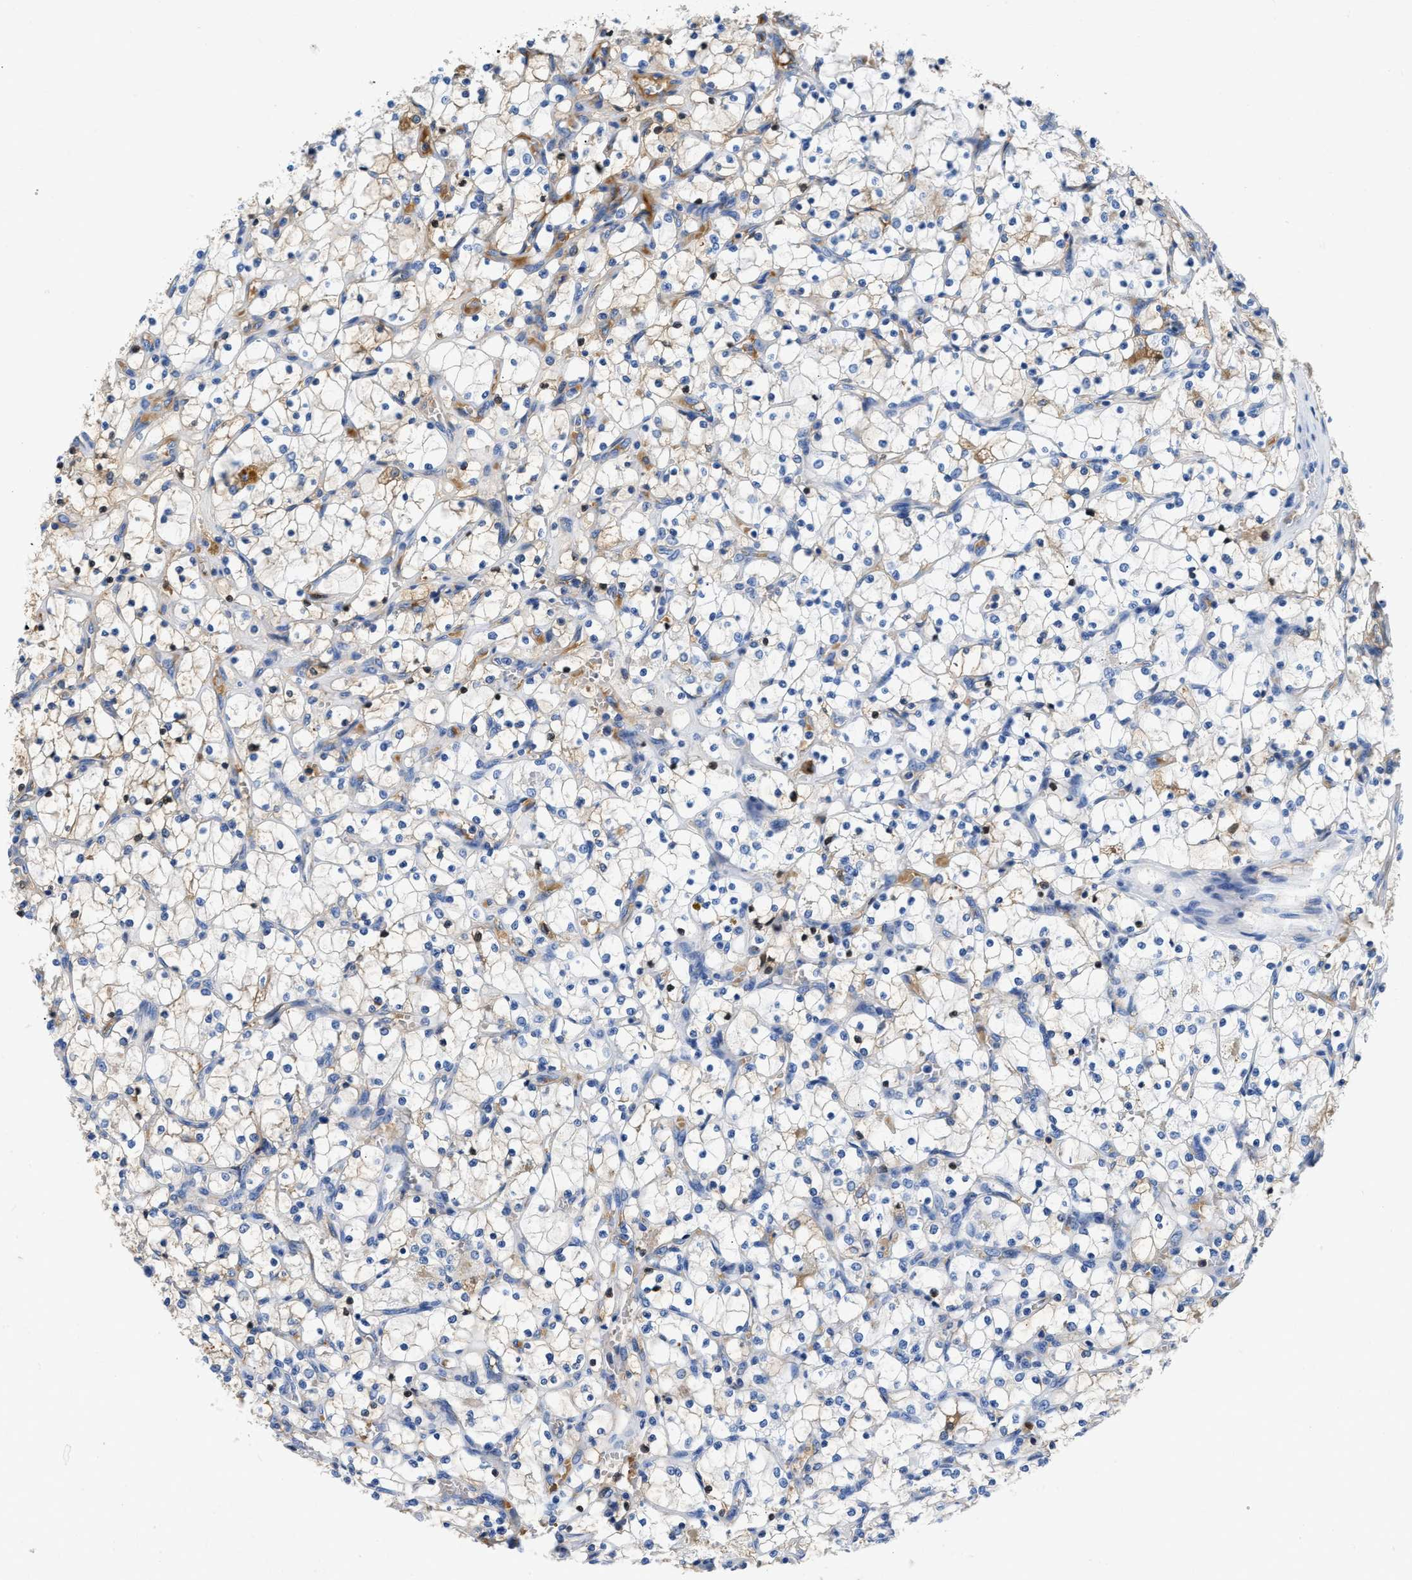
{"staining": {"intensity": "negative", "quantity": "none", "location": "none"}, "tissue": "renal cancer", "cell_type": "Tumor cells", "image_type": "cancer", "snomed": [{"axis": "morphology", "description": "Adenocarcinoma, NOS"}, {"axis": "topography", "description": "Kidney"}], "caption": "Tumor cells show no significant protein staining in renal cancer (adenocarcinoma). (DAB IHC, high magnification).", "gene": "GC", "patient": {"sex": "female", "age": 69}}